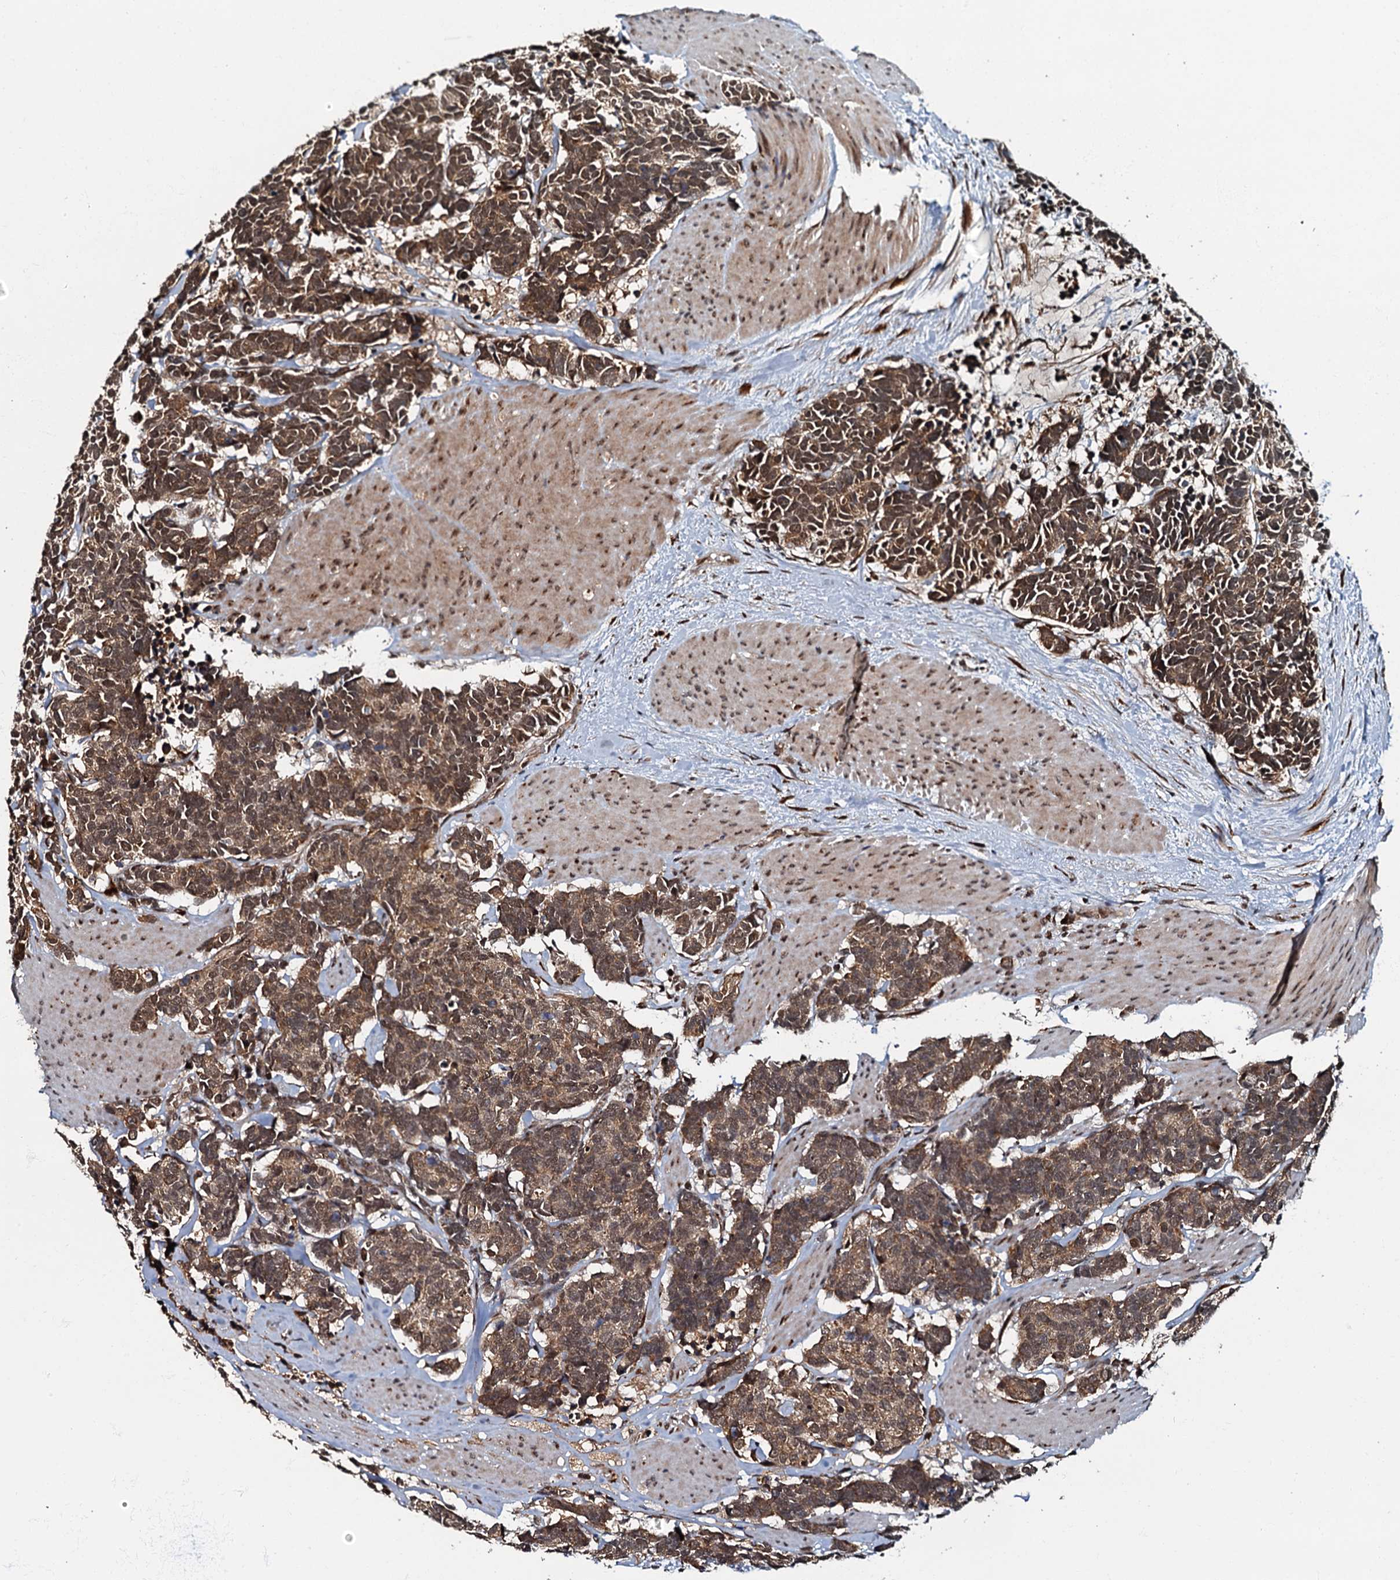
{"staining": {"intensity": "moderate", "quantity": ">75%", "location": "cytoplasmic/membranous,nuclear"}, "tissue": "carcinoid", "cell_type": "Tumor cells", "image_type": "cancer", "snomed": [{"axis": "morphology", "description": "Carcinoma, NOS"}, {"axis": "morphology", "description": "Carcinoid, malignant, NOS"}, {"axis": "topography", "description": "Urinary bladder"}], "caption": "The image displays a brown stain indicating the presence of a protein in the cytoplasmic/membranous and nuclear of tumor cells in carcinoma.", "gene": "C18orf32", "patient": {"sex": "male", "age": 57}}